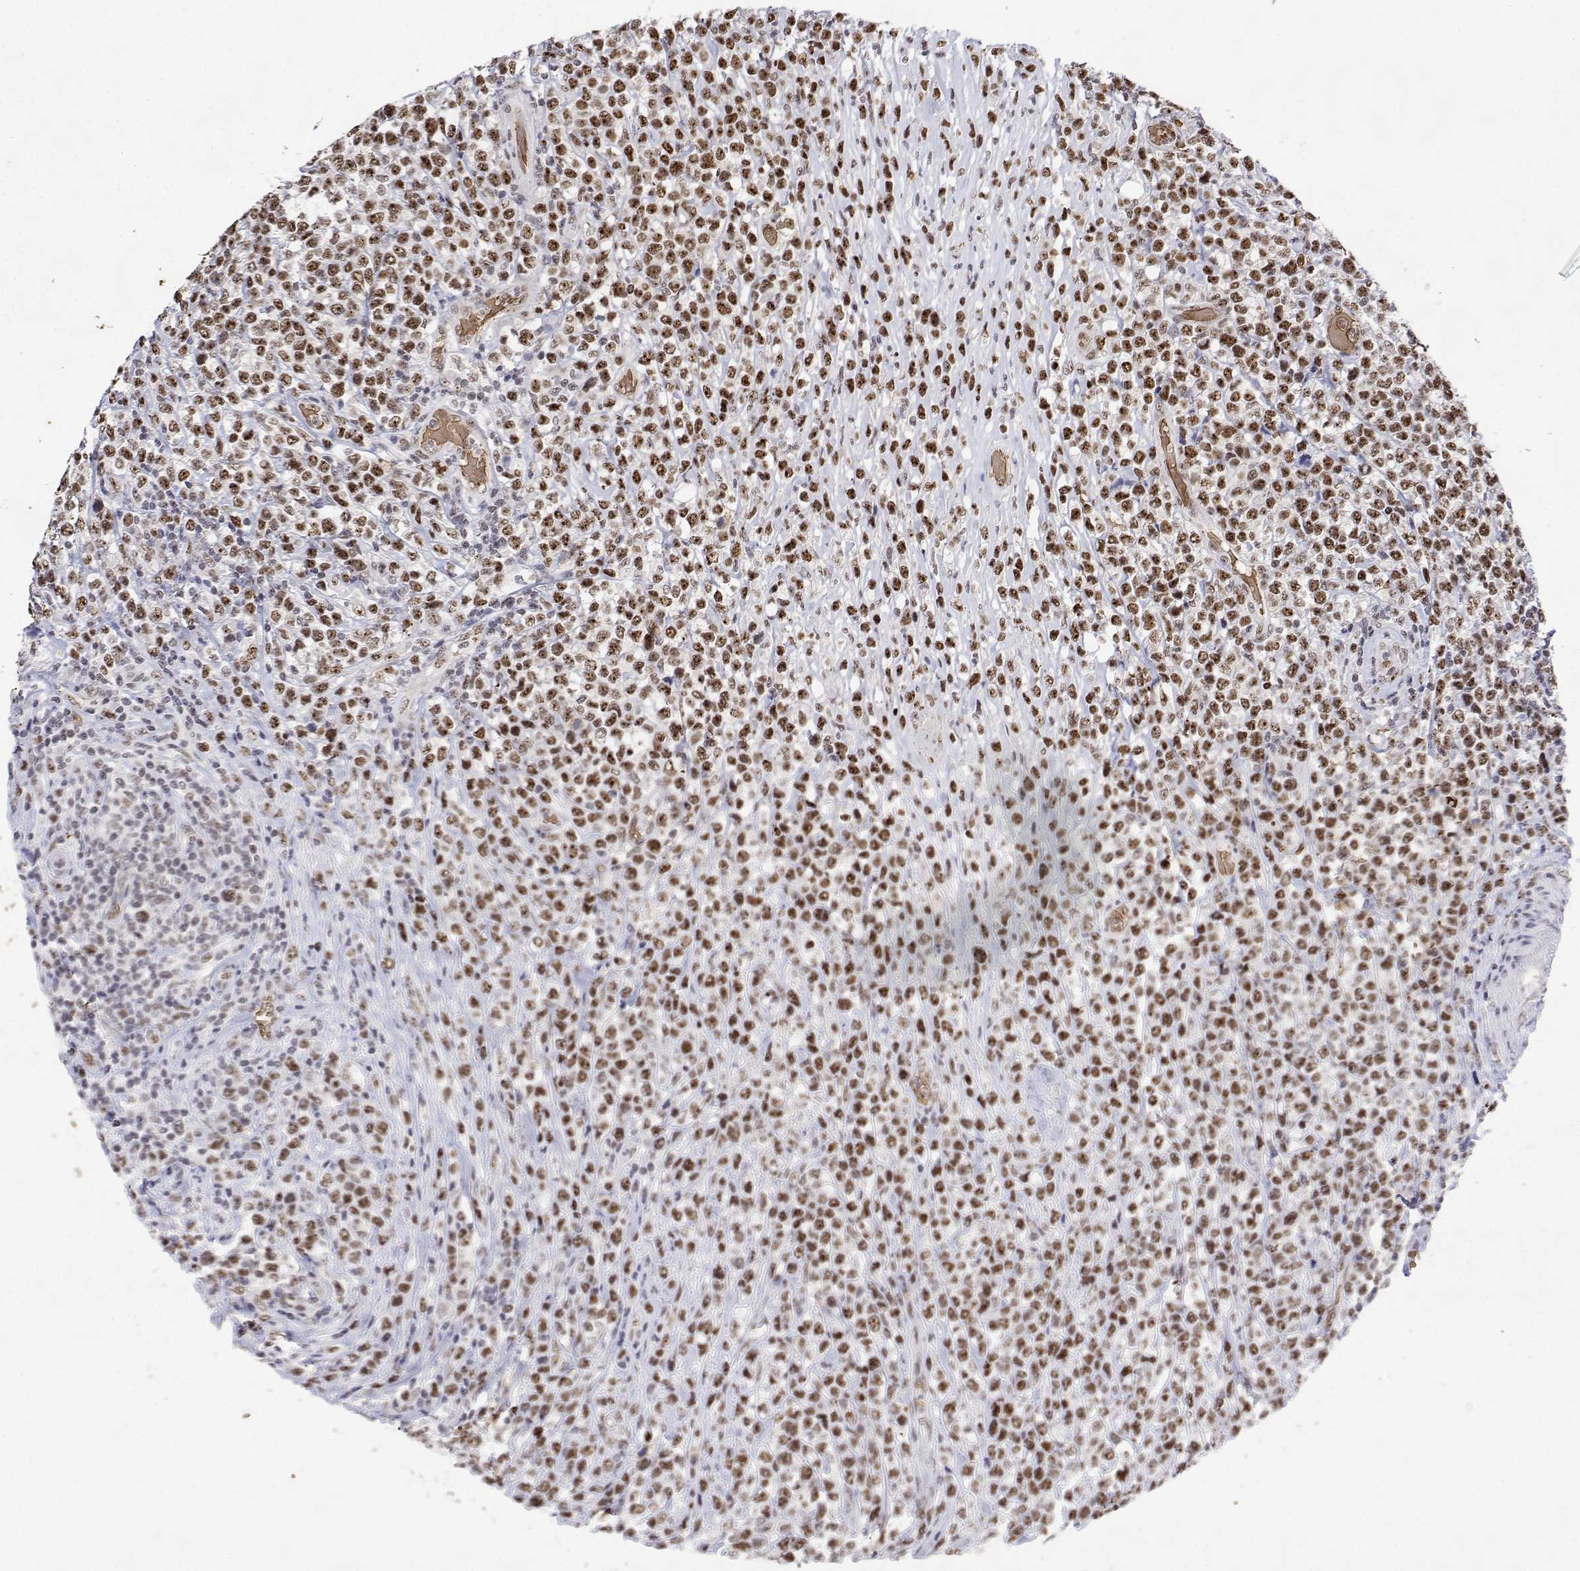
{"staining": {"intensity": "moderate", "quantity": ">75%", "location": "nuclear"}, "tissue": "lymphoma", "cell_type": "Tumor cells", "image_type": "cancer", "snomed": [{"axis": "morphology", "description": "Malignant lymphoma, non-Hodgkin's type, High grade"}, {"axis": "topography", "description": "Soft tissue"}], "caption": "Tumor cells exhibit medium levels of moderate nuclear staining in about >75% of cells in lymphoma.", "gene": "ADAR", "patient": {"sex": "female", "age": 56}}